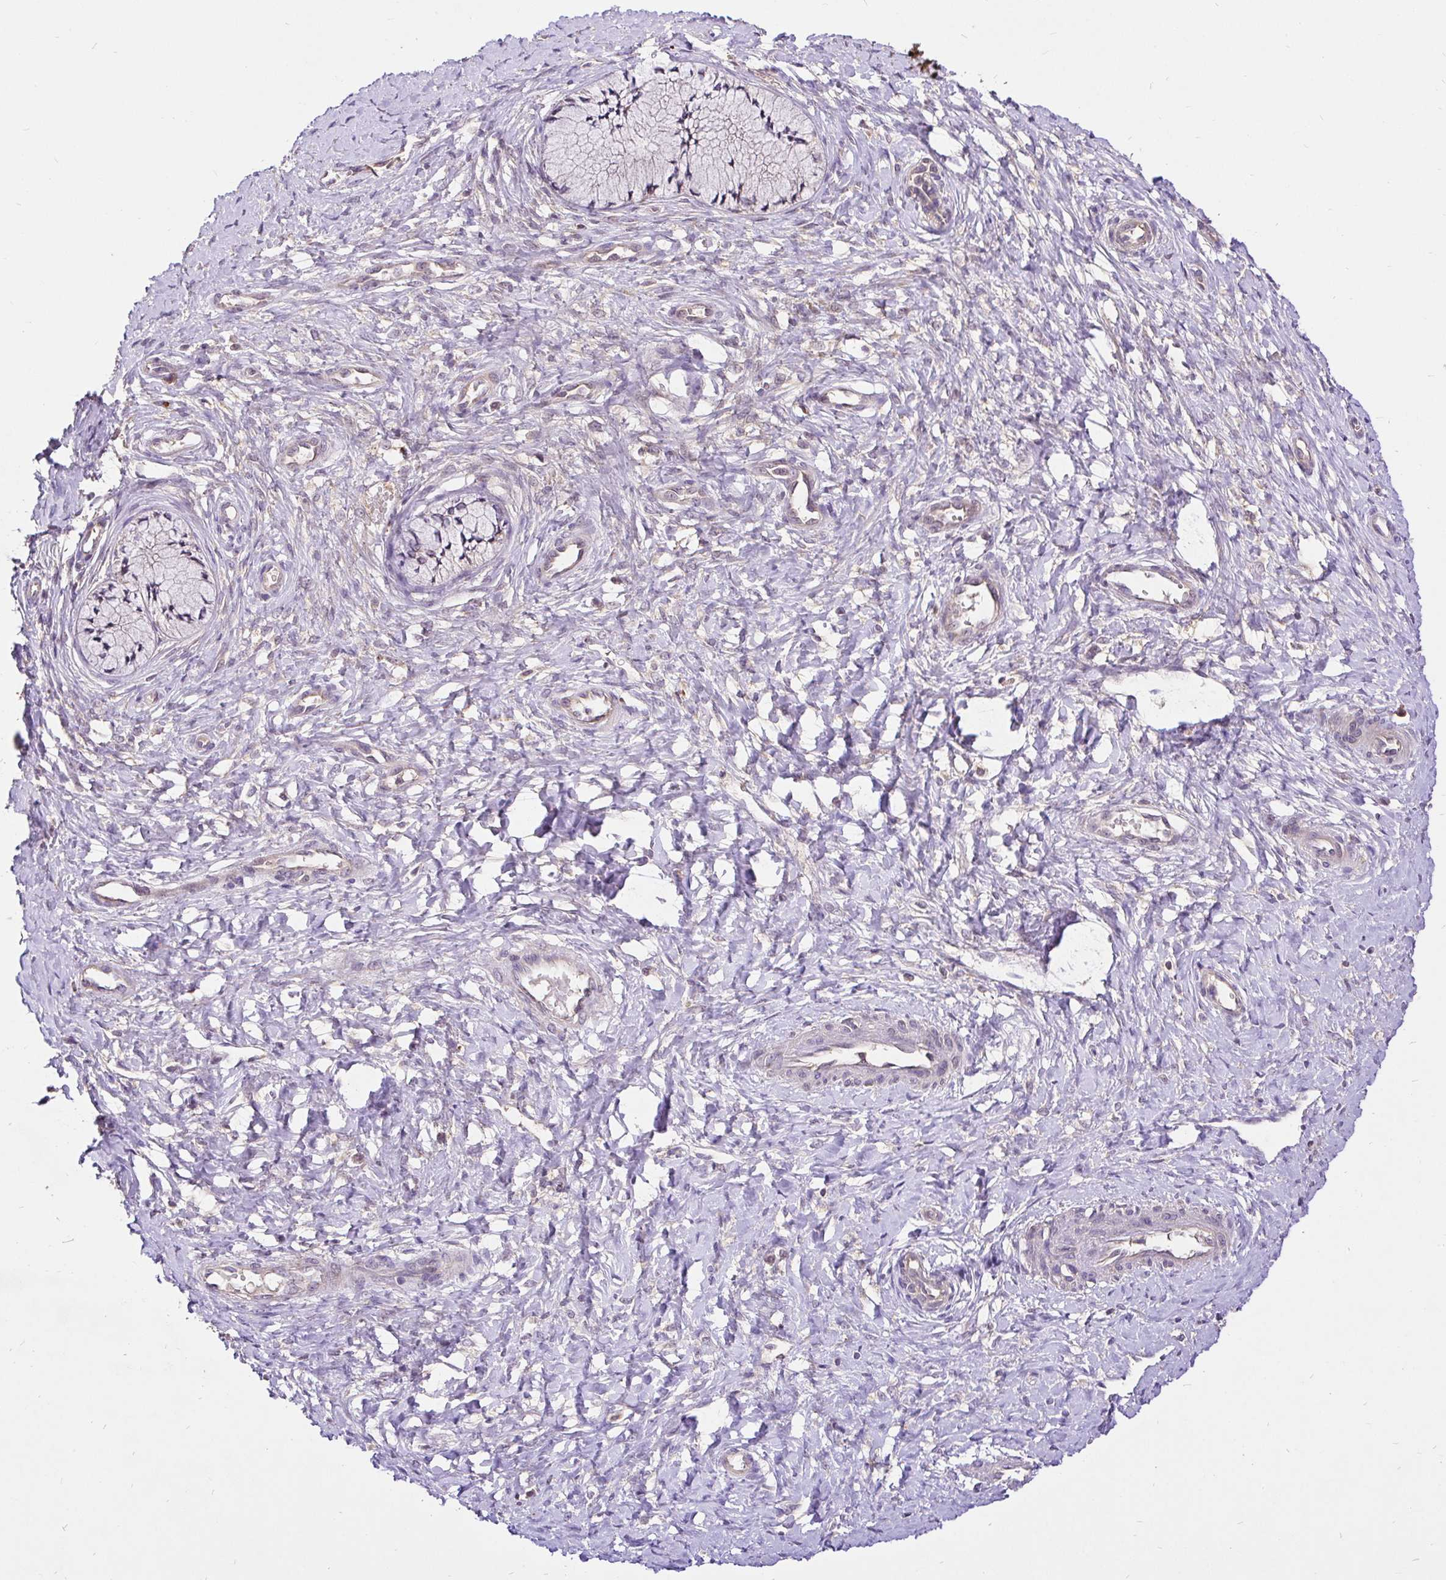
{"staining": {"intensity": "moderate", "quantity": "25%-75%", "location": "cytoplasmic/membranous"}, "tissue": "cervix", "cell_type": "Glandular cells", "image_type": "normal", "snomed": [{"axis": "morphology", "description": "Normal tissue, NOS"}, {"axis": "topography", "description": "Cervix"}], "caption": "High-magnification brightfield microscopy of normal cervix stained with DAB (brown) and counterstained with hematoxylin (blue). glandular cells exhibit moderate cytoplasmic/membranous positivity is identified in approximately25%-75% of cells.", "gene": "UBE2M", "patient": {"sex": "female", "age": 37}}